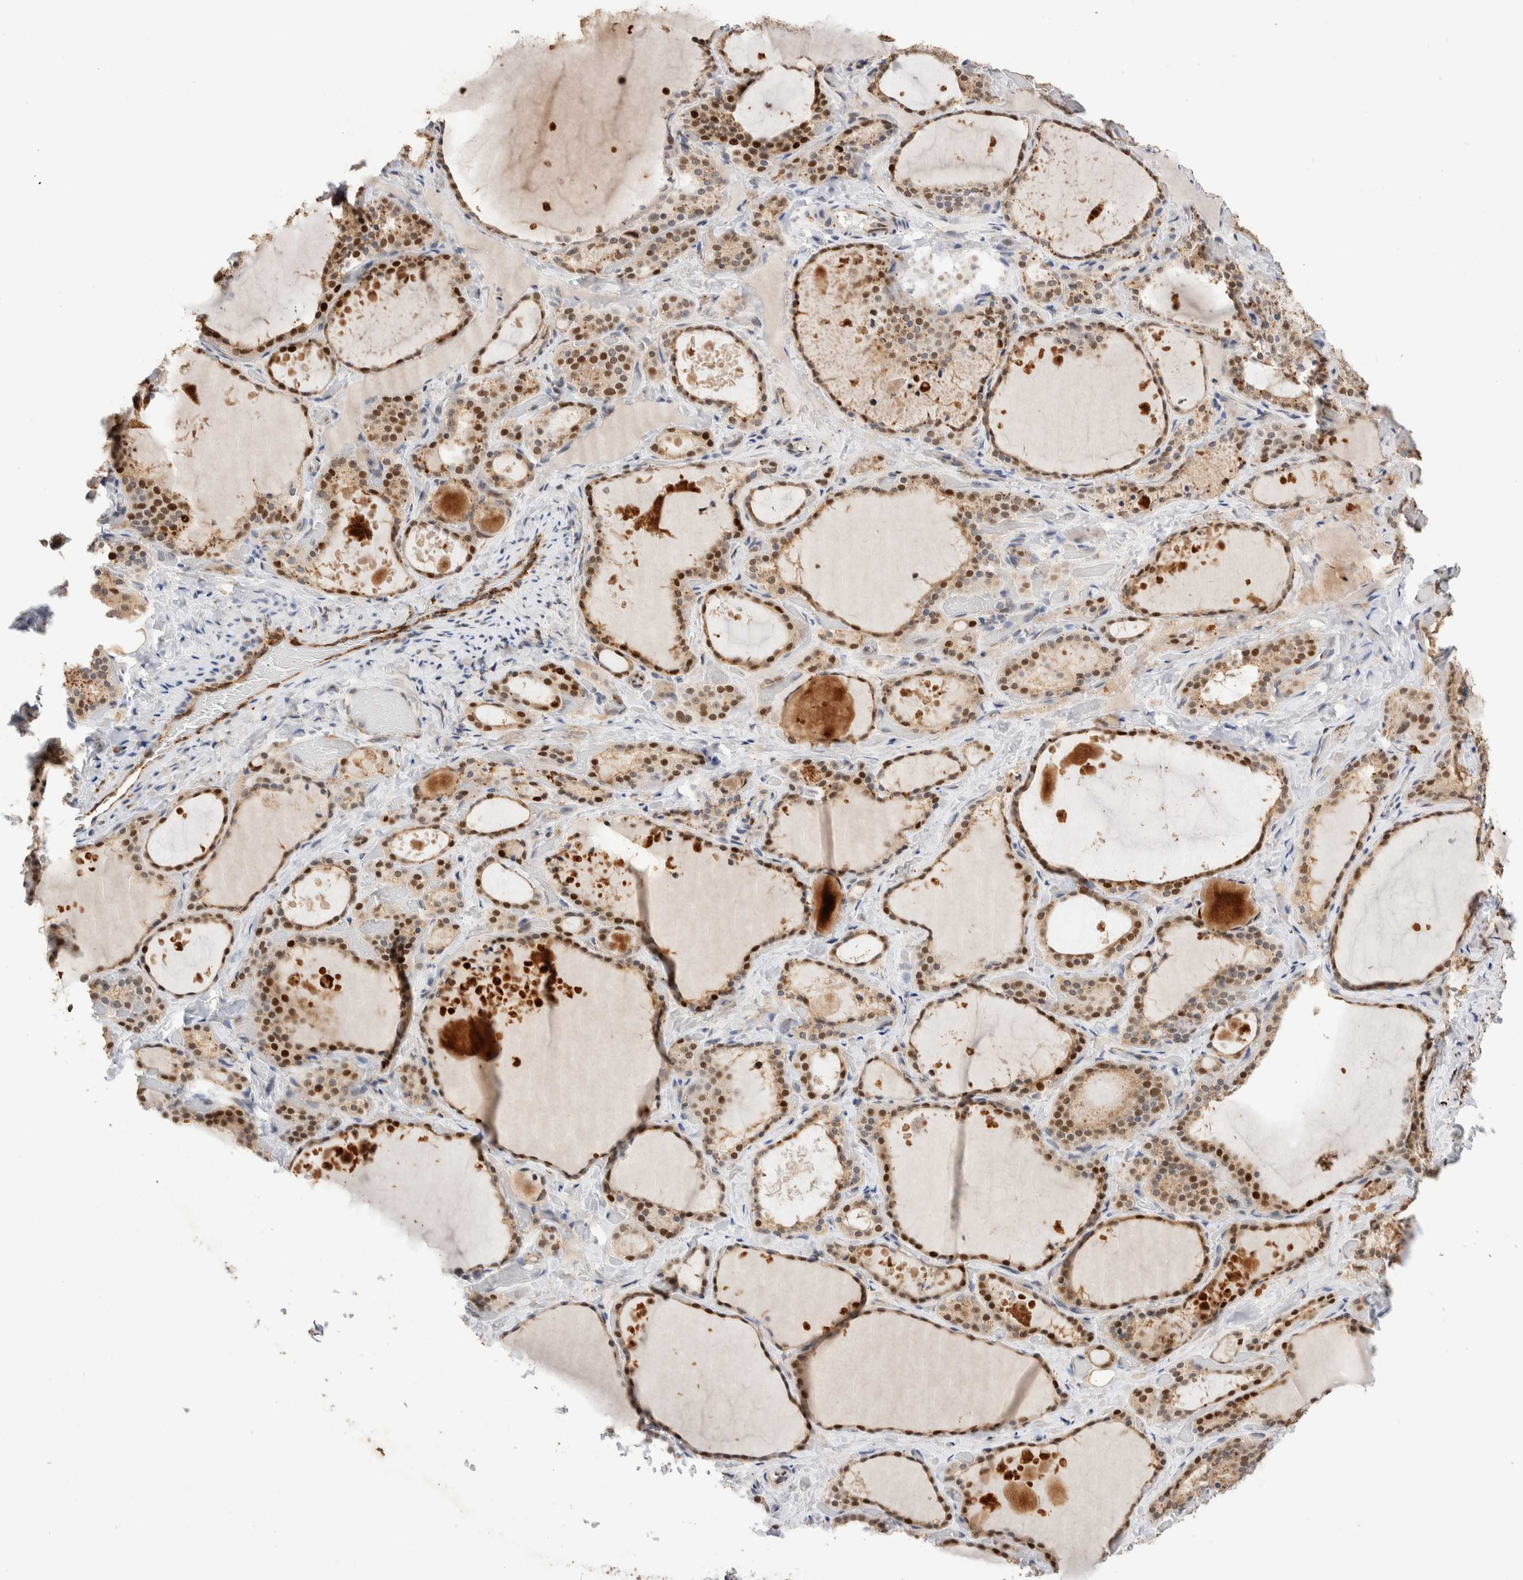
{"staining": {"intensity": "strong", "quantity": ">75%", "location": "cytoplasmic/membranous,nuclear"}, "tissue": "thyroid gland", "cell_type": "Glandular cells", "image_type": "normal", "snomed": [{"axis": "morphology", "description": "Normal tissue, NOS"}, {"axis": "topography", "description": "Thyroid gland"}], "caption": "DAB immunohistochemical staining of unremarkable human thyroid gland exhibits strong cytoplasmic/membranous,nuclear protein expression in approximately >75% of glandular cells.", "gene": "NSMAF", "patient": {"sex": "female", "age": 44}}